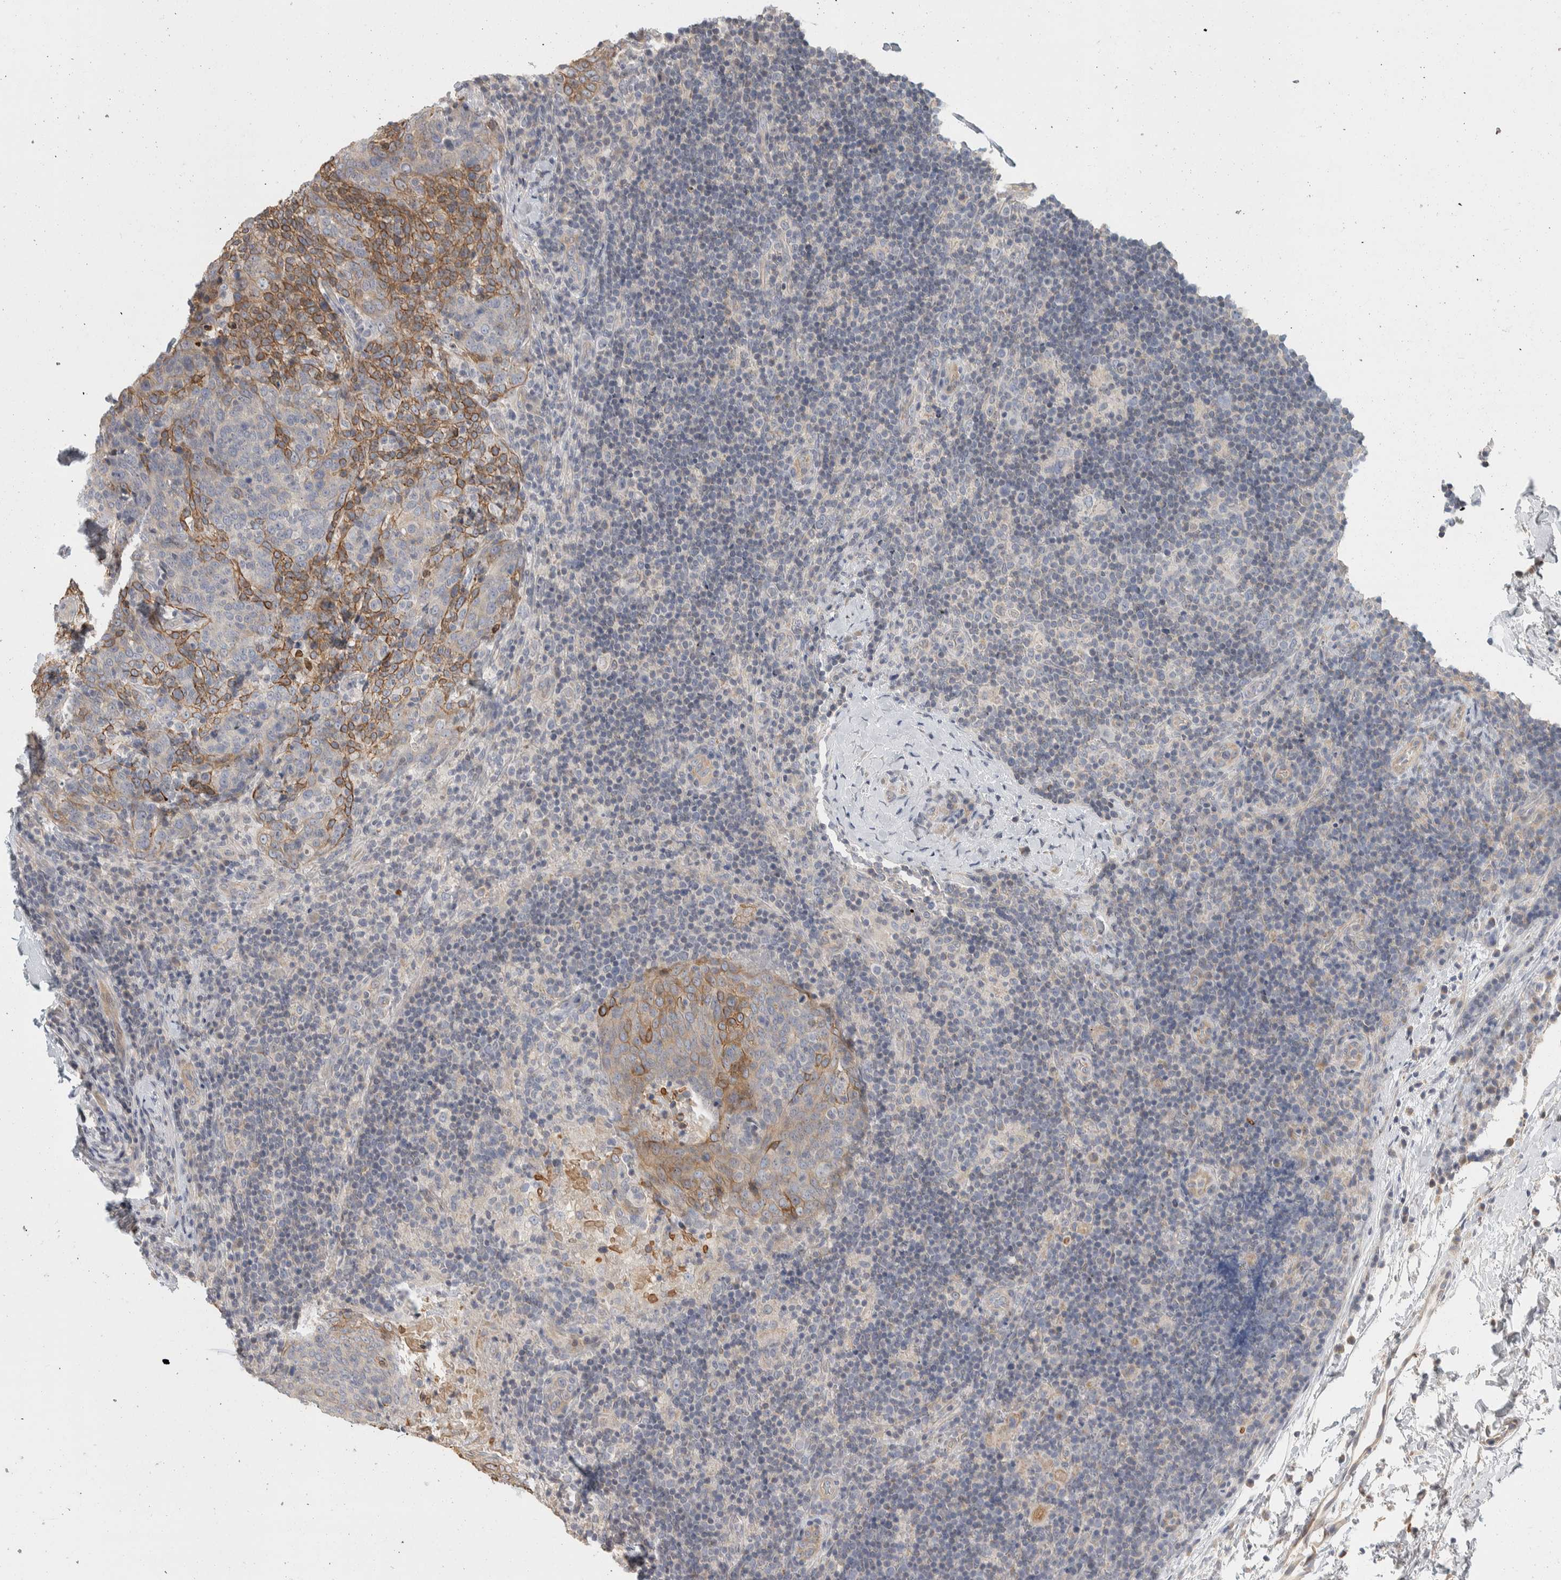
{"staining": {"intensity": "moderate", "quantity": "25%-75%", "location": "cytoplasmic/membranous"}, "tissue": "head and neck cancer", "cell_type": "Tumor cells", "image_type": "cancer", "snomed": [{"axis": "morphology", "description": "Squamous cell carcinoma, NOS"}, {"axis": "morphology", "description": "Squamous cell carcinoma, metastatic, NOS"}, {"axis": "topography", "description": "Lymph node"}, {"axis": "topography", "description": "Head-Neck"}], "caption": "Head and neck cancer was stained to show a protein in brown. There is medium levels of moderate cytoplasmic/membranous positivity in about 25%-75% of tumor cells.", "gene": "DCXR", "patient": {"sex": "male", "age": 62}}